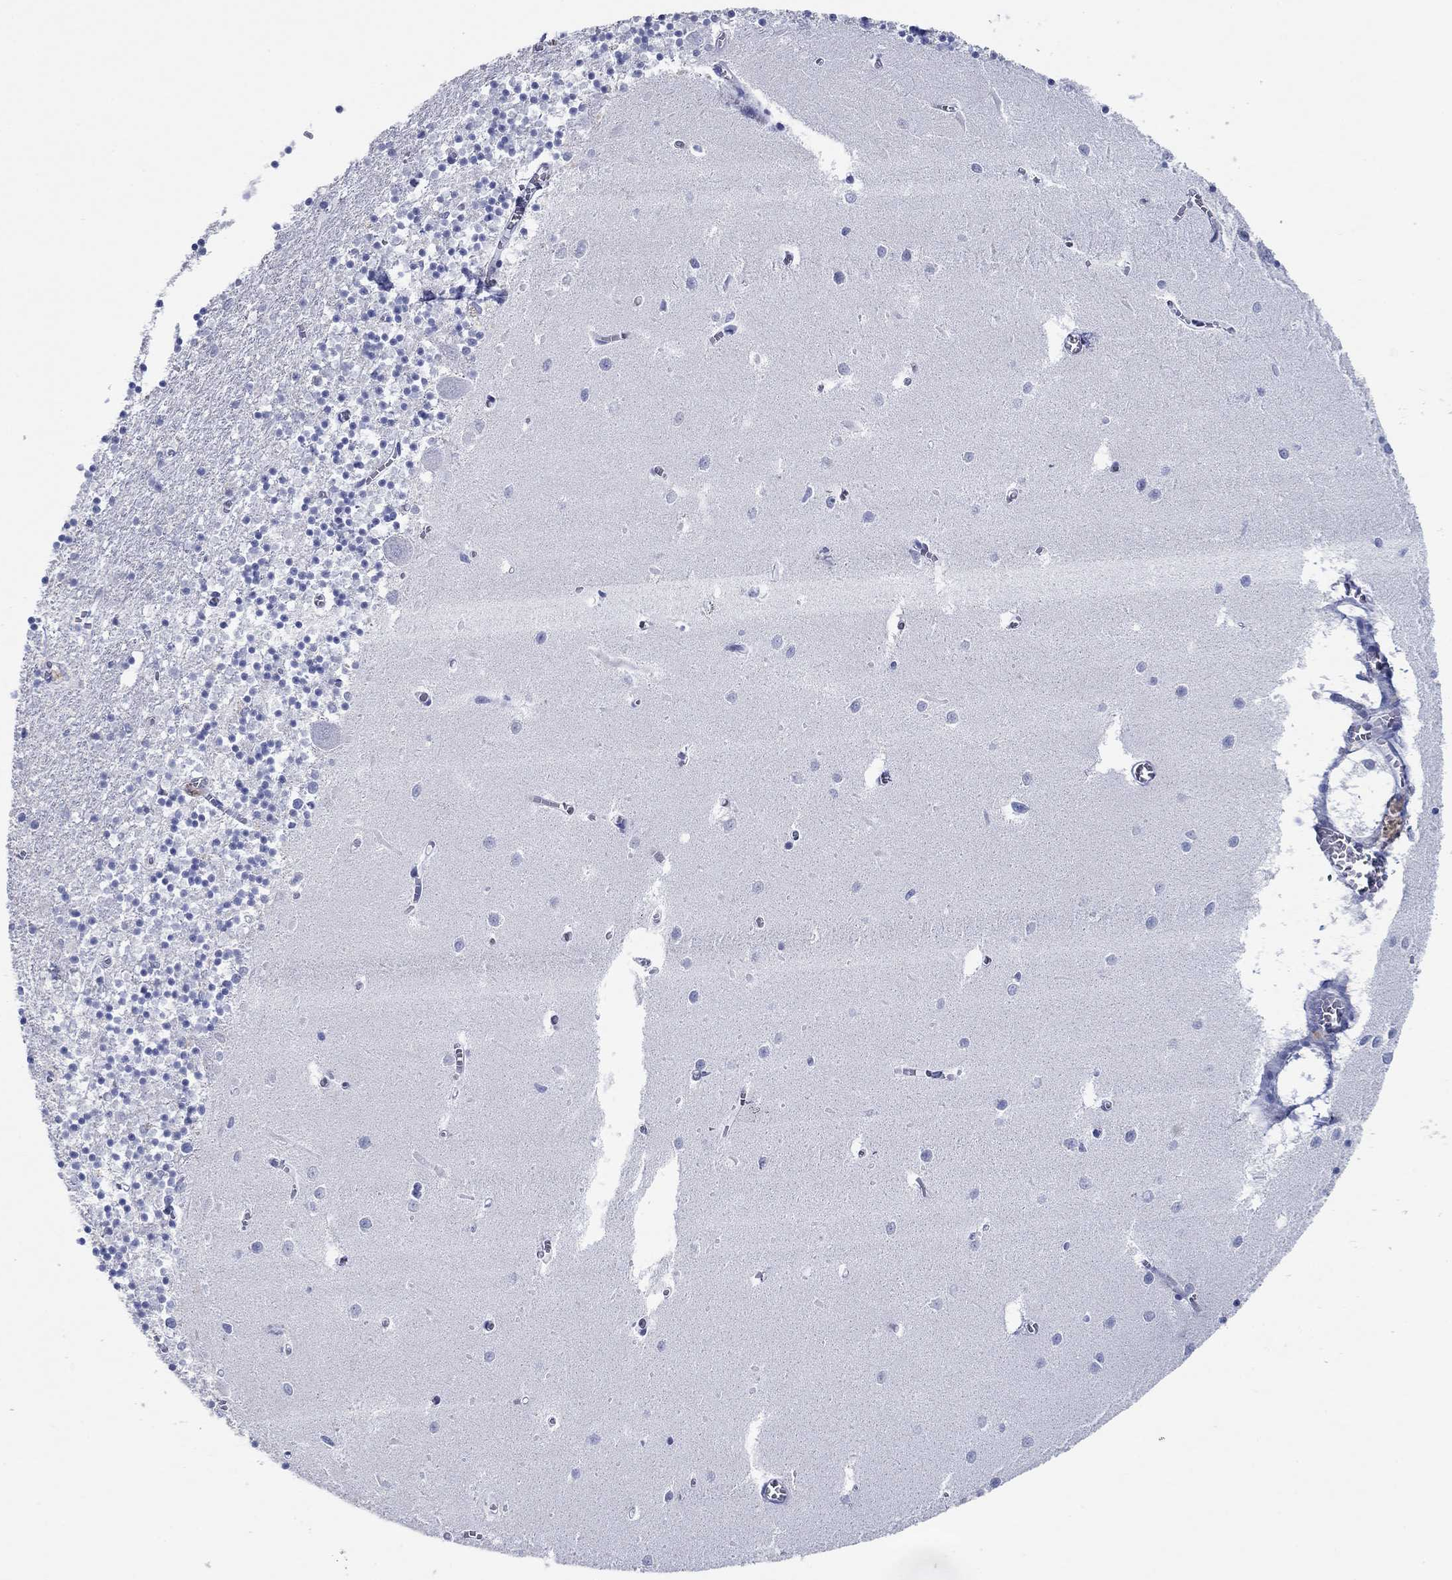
{"staining": {"intensity": "negative", "quantity": "none", "location": "none"}, "tissue": "cerebellum", "cell_type": "Cells in granular layer", "image_type": "normal", "snomed": [{"axis": "morphology", "description": "Normal tissue, NOS"}, {"axis": "topography", "description": "Cerebellum"}], "caption": "Human cerebellum stained for a protein using immunohistochemistry (IHC) exhibits no staining in cells in granular layer.", "gene": "POU5F1", "patient": {"sex": "female", "age": 64}}